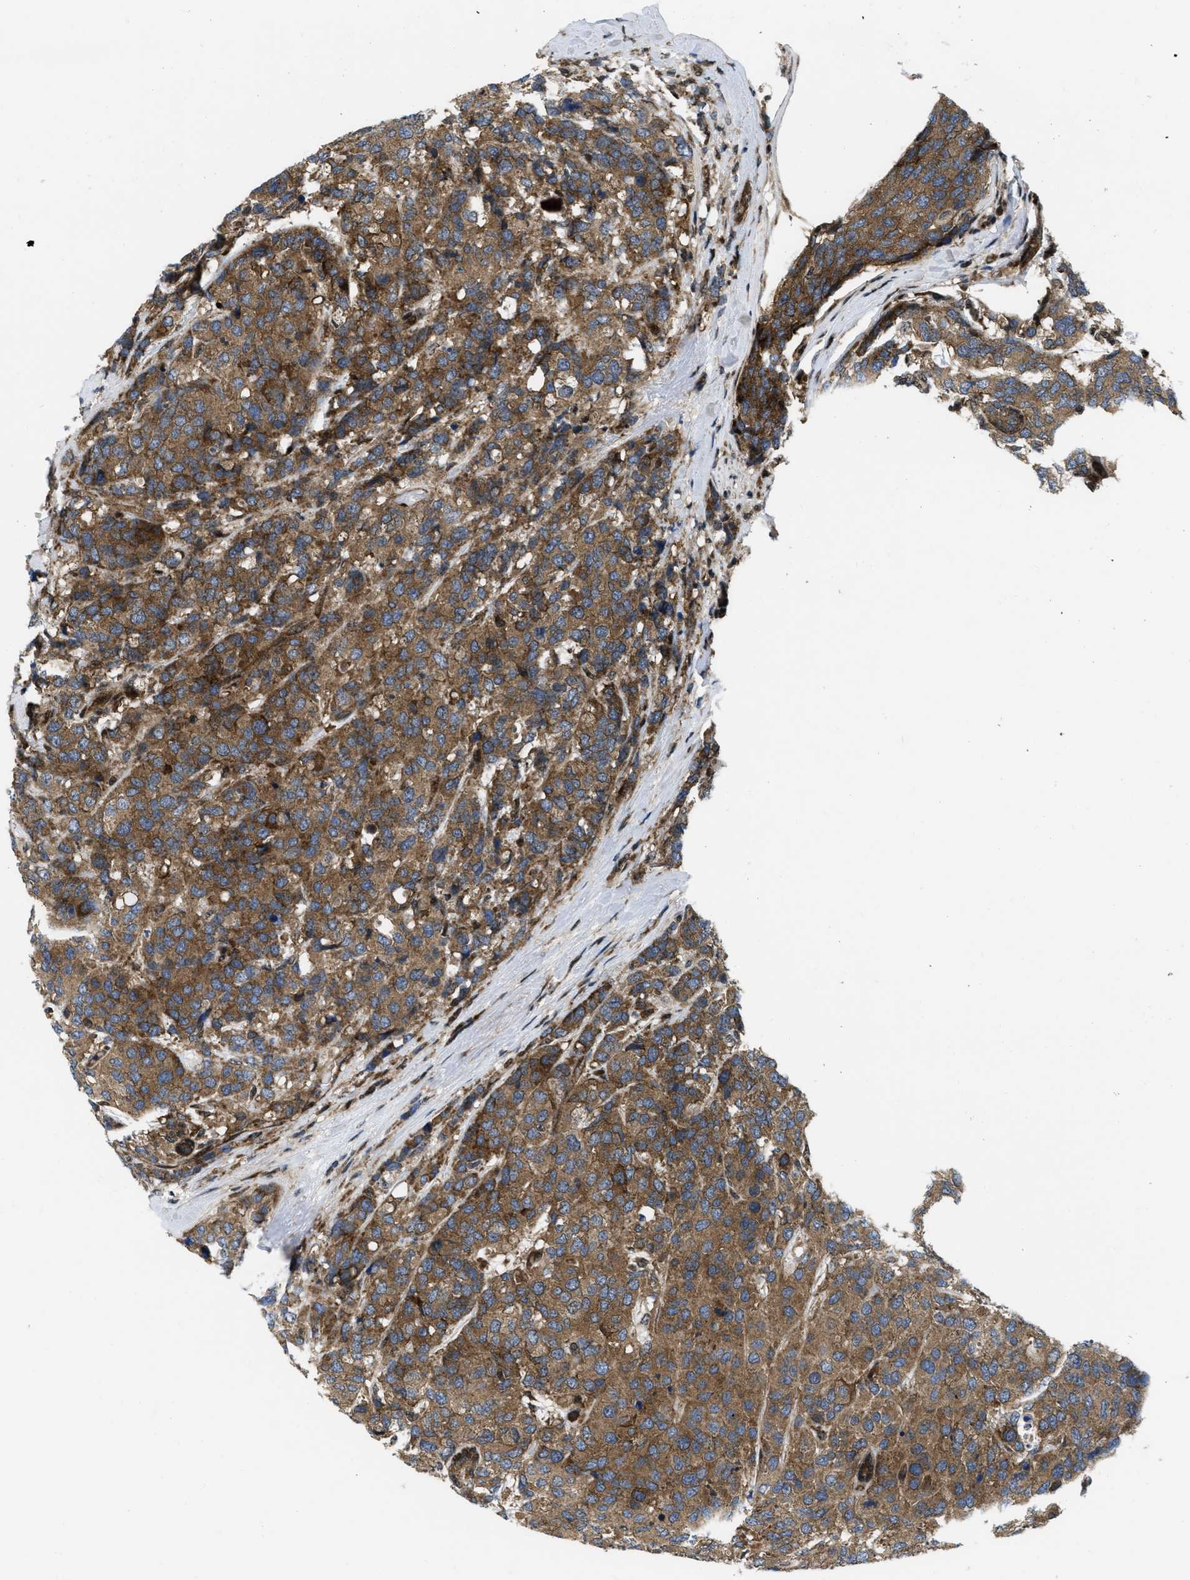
{"staining": {"intensity": "moderate", "quantity": ">75%", "location": "cytoplasmic/membranous"}, "tissue": "breast cancer", "cell_type": "Tumor cells", "image_type": "cancer", "snomed": [{"axis": "morphology", "description": "Lobular carcinoma"}, {"axis": "topography", "description": "Breast"}], "caption": "Approximately >75% of tumor cells in human breast cancer (lobular carcinoma) reveal moderate cytoplasmic/membranous protein staining as visualized by brown immunohistochemical staining.", "gene": "PPP2CB", "patient": {"sex": "female", "age": 59}}